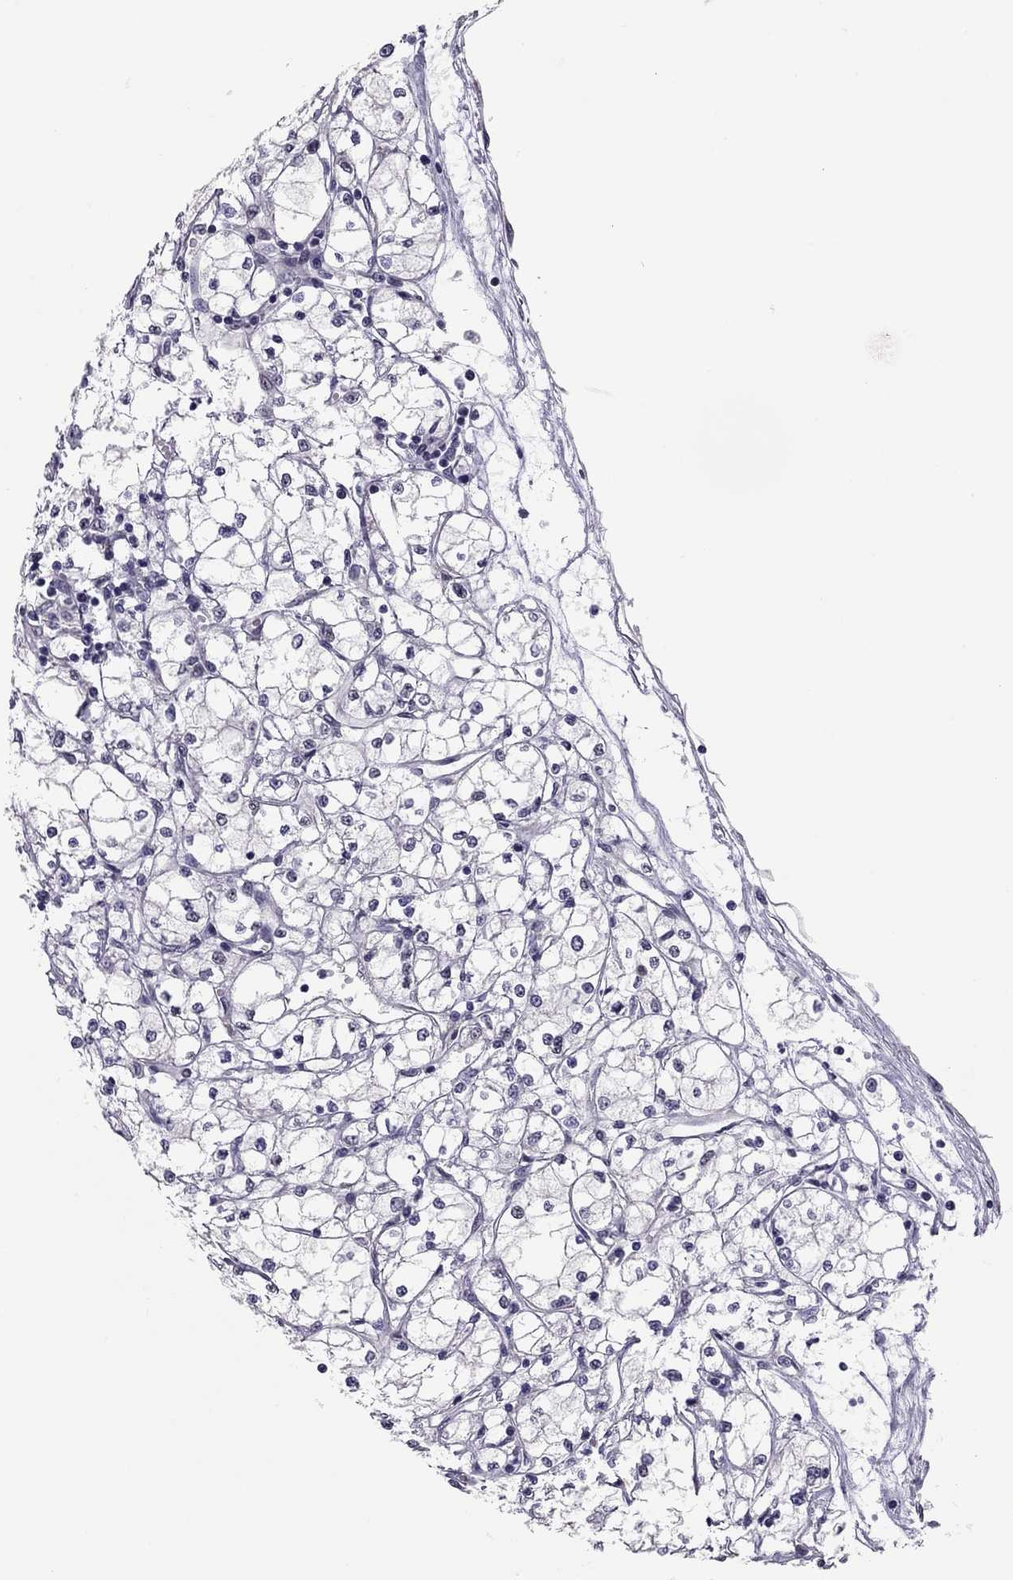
{"staining": {"intensity": "negative", "quantity": "none", "location": "none"}, "tissue": "renal cancer", "cell_type": "Tumor cells", "image_type": "cancer", "snomed": [{"axis": "morphology", "description": "Adenocarcinoma, NOS"}, {"axis": "topography", "description": "Kidney"}], "caption": "Immunohistochemistry (IHC) photomicrograph of renal cancer stained for a protein (brown), which reveals no expression in tumor cells.", "gene": "DOT1L", "patient": {"sex": "male", "age": 67}}